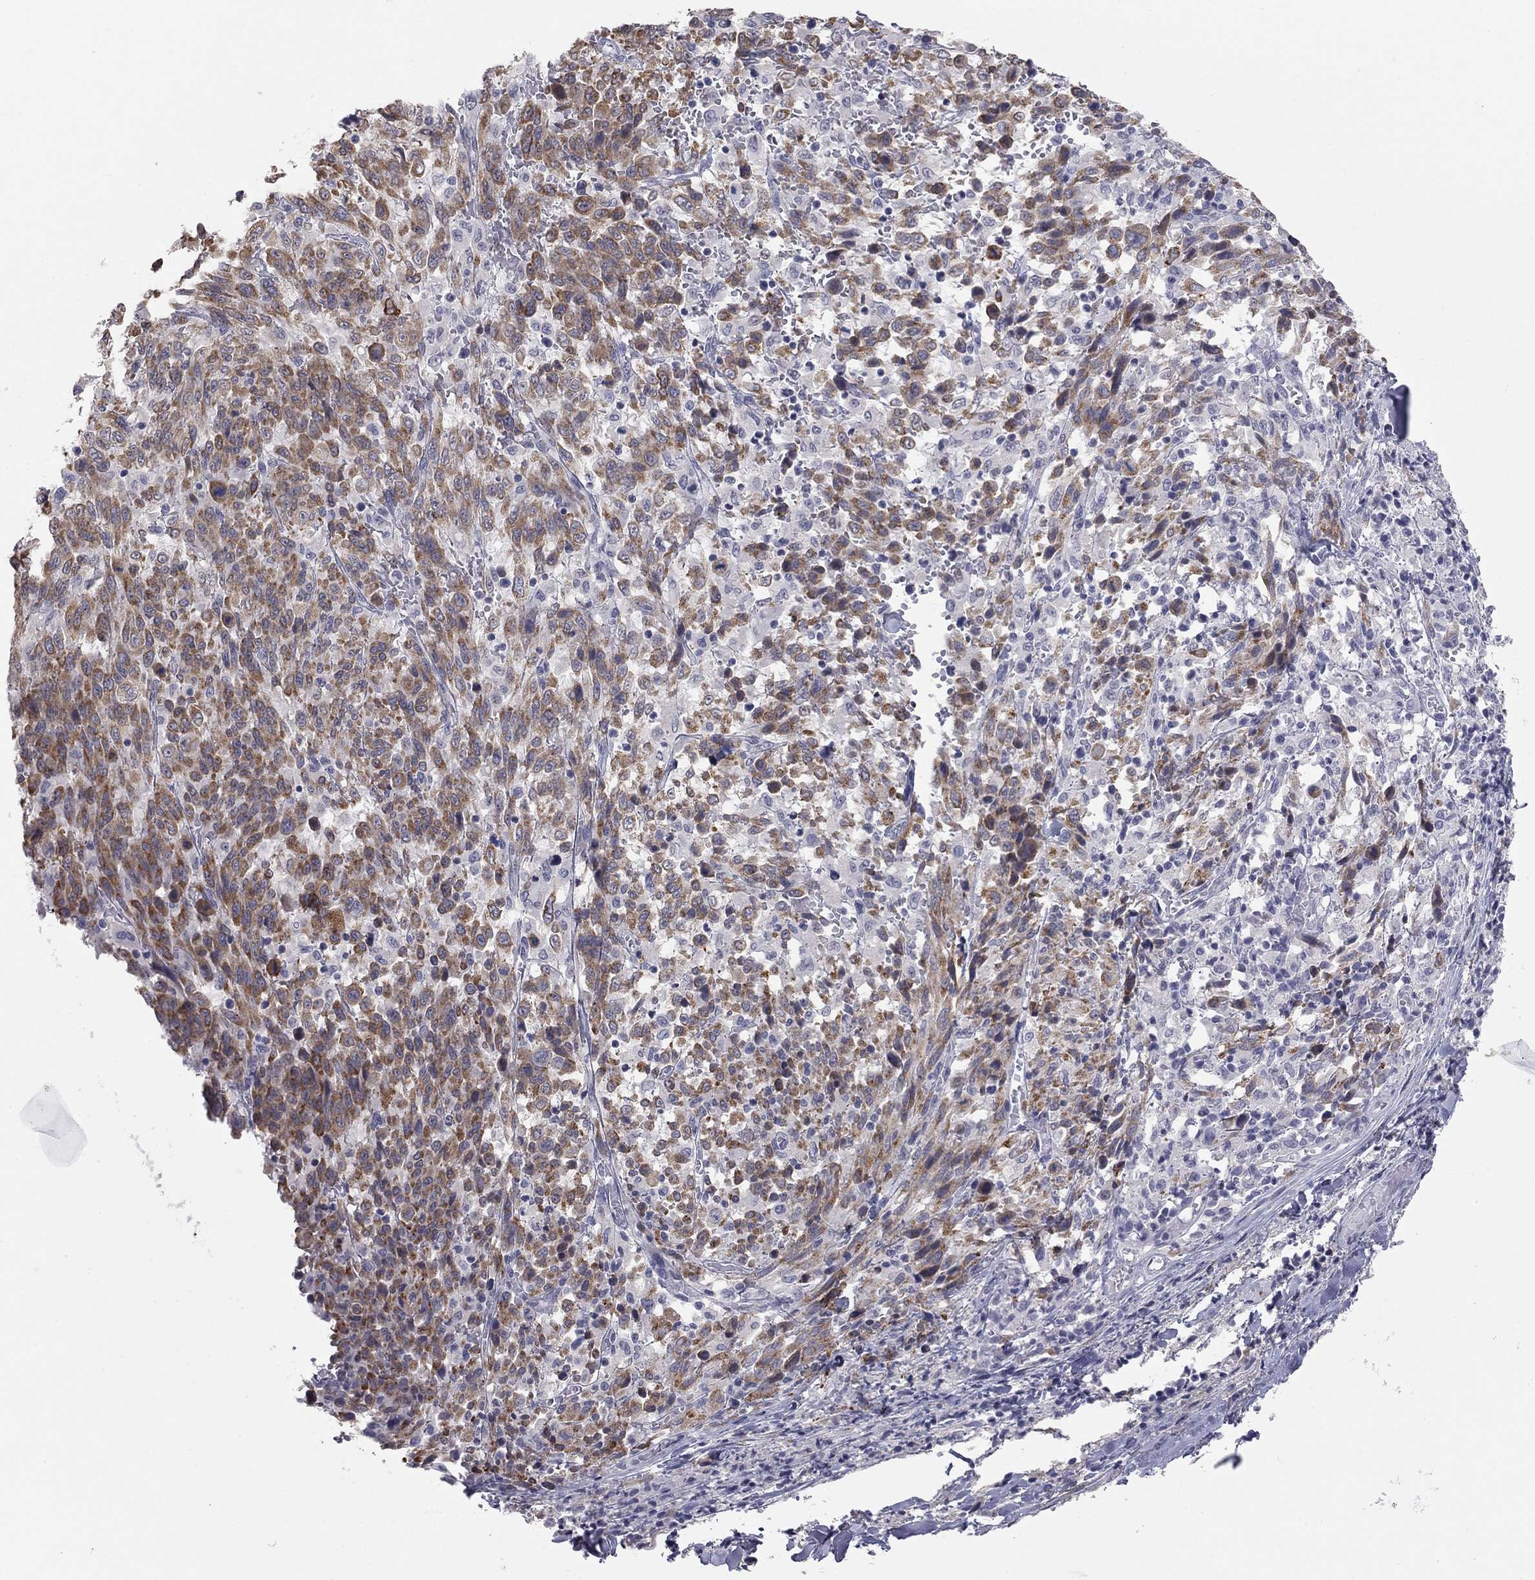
{"staining": {"intensity": "moderate", "quantity": "25%-75%", "location": "cytoplasmic/membranous"}, "tissue": "melanoma", "cell_type": "Tumor cells", "image_type": "cancer", "snomed": [{"axis": "morphology", "description": "Malignant melanoma, NOS"}, {"axis": "topography", "description": "Skin"}], "caption": "Protein positivity by immunohistochemistry shows moderate cytoplasmic/membranous expression in about 25%-75% of tumor cells in malignant melanoma.", "gene": "PRRT2", "patient": {"sex": "female", "age": 91}}